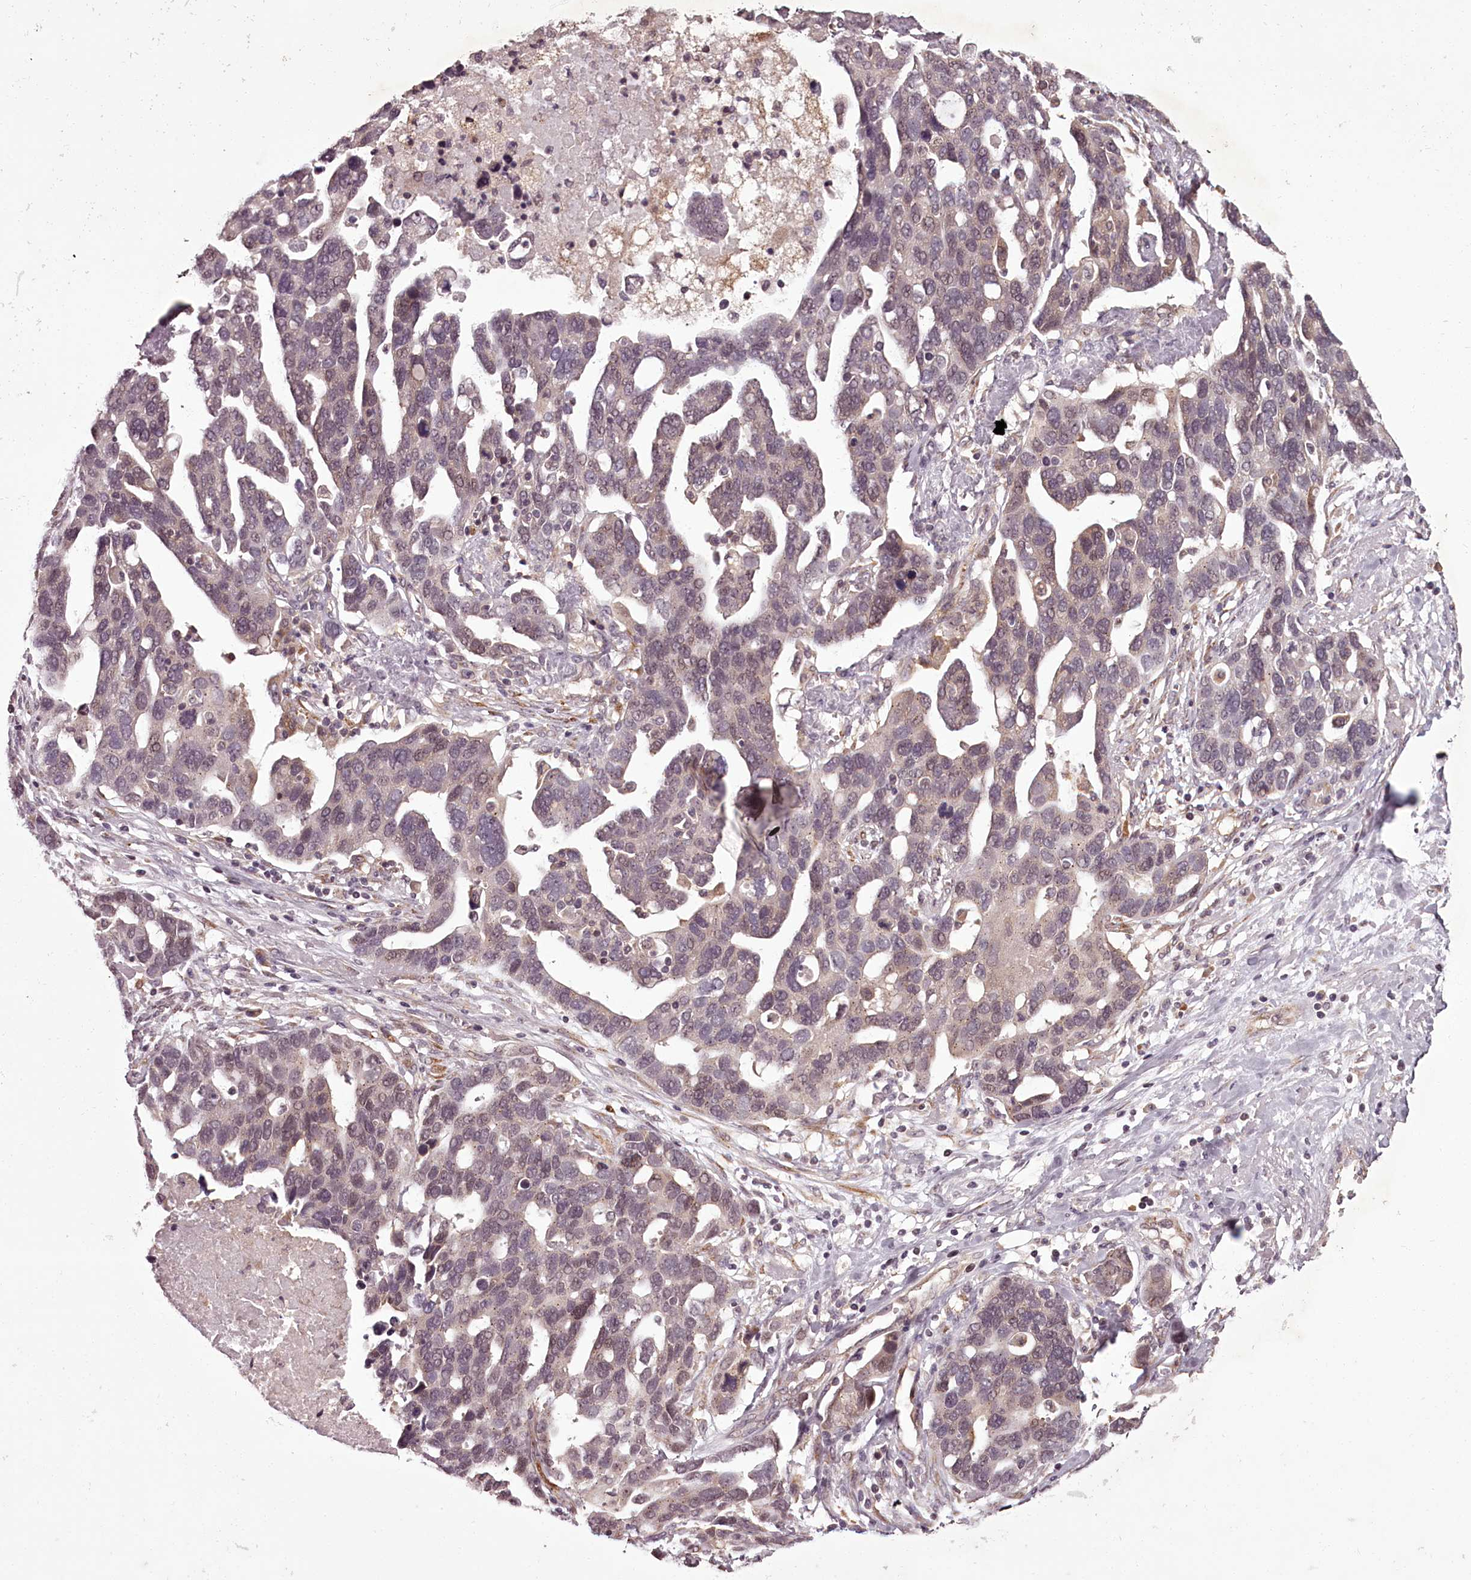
{"staining": {"intensity": "weak", "quantity": "25%-75%", "location": "nuclear"}, "tissue": "ovarian cancer", "cell_type": "Tumor cells", "image_type": "cancer", "snomed": [{"axis": "morphology", "description": "Cystadenocarcinoma, serous, NOS"}, {"axis": "topography", "description": "Ovary"}], "caption": "DAB immunohistochemical staining of ovarian serous cystadenocarcinoma demonstrates weak nuclear protein staining in about 25%-75% of tumor cells.", "gene": "CCDC92", "patient": {"sex": "female", "age": 54}}